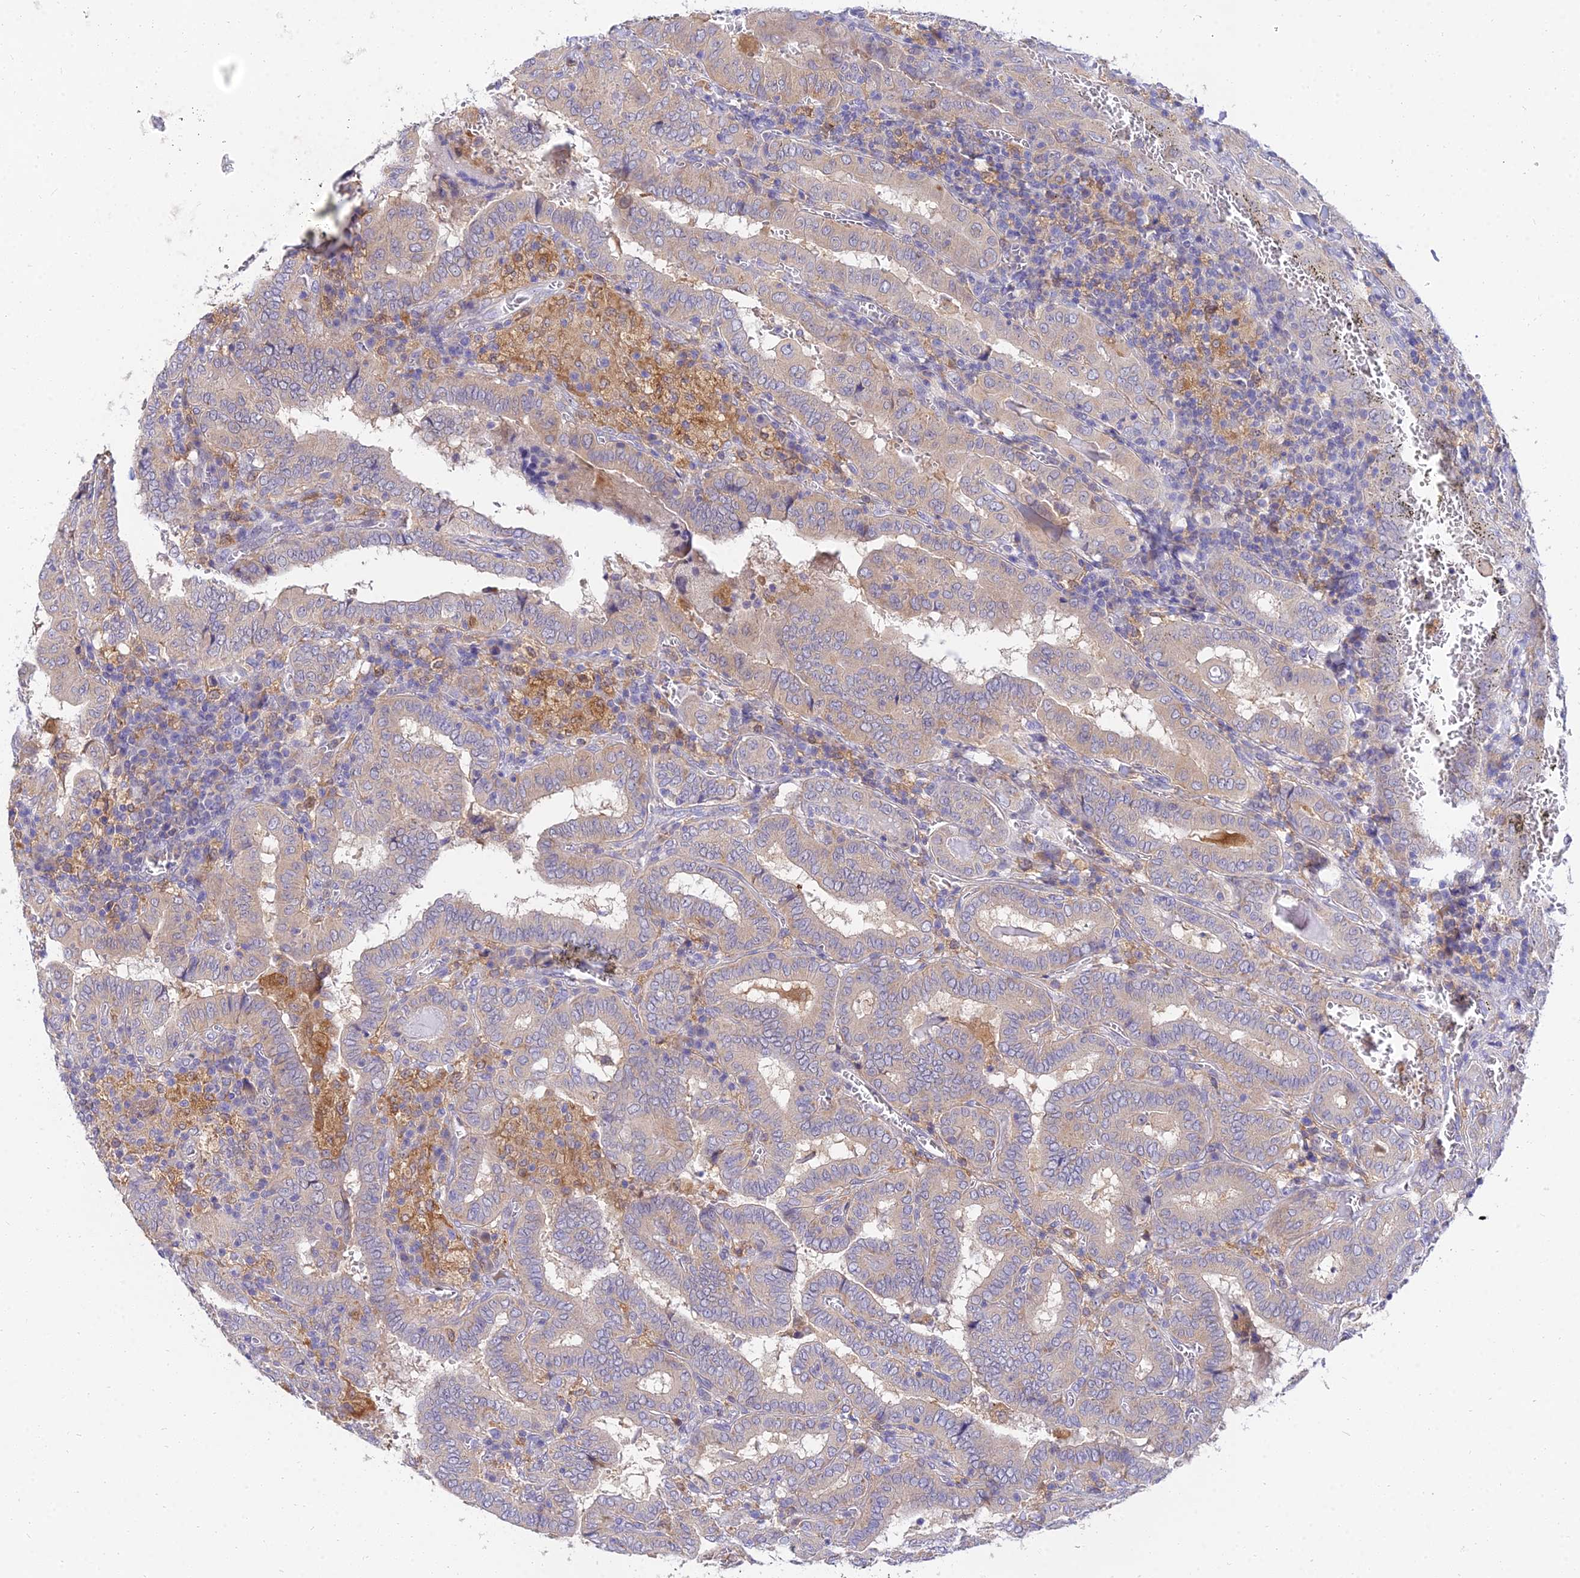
{"staining": {"intensity": "weak", "quantity": "25%-75%", "location": "cytoplasmic/membranous"}, "tissue": "thyroid cancer", "cell_type": "Tumor cells", "image_type": "cancer", "snomed": [{"axis": "morphology", "description": "Papillary adenocarcinoma, NOS"}, {"axis": "topography", "description": "Thyroid gland"}], "caption": "DAB immunohistochemical staining of human thyroid cancer (papillary adenocarcinoma) exhibits weak cytoplasmic/membranous protein staining in about 25%-75% of tumor cells.", "gene": "ARL8B", "patient": {"sex": "female", "age": 72}}